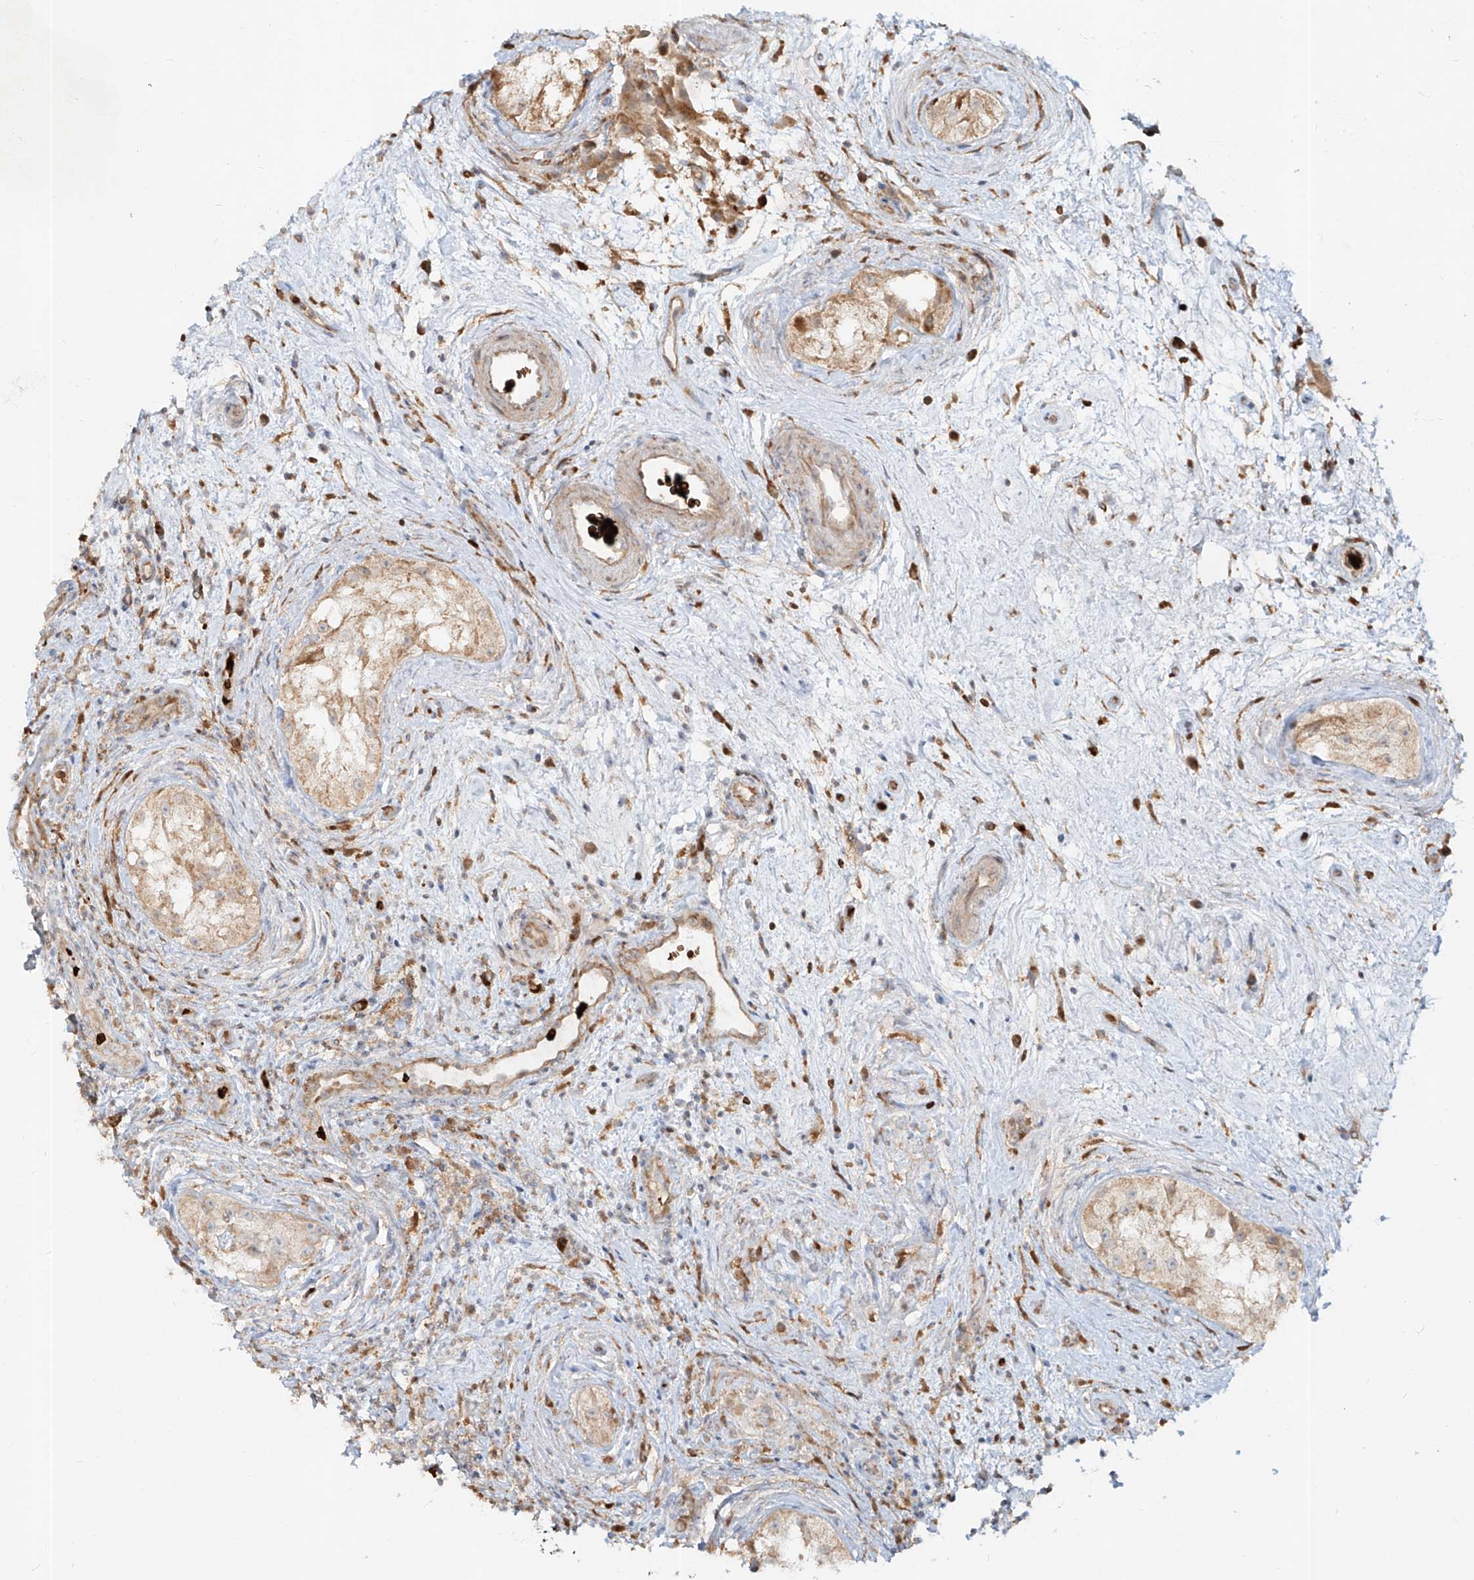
{"staining": {"intensity": "moderate", "quantity": ">75%", "location": "cytoplasmic/membranous,nuclear"}, "tissue": "testis cancer", "cell_type": "Tumor cells", "image_type": "cancer", "snomed": [{"axis": "morphology", "description": "Seminoma, NOS"}, {"axis": "topography", "description": "Testis"}], "caption": "Immunohistochemistry (IHC) micrograph of neoplastic tissue: testis cancer stained using immunohistochemistry (IHC) displays medium levels of moderate protein expression localized specifically in the cytoplasmic/membranous and nuclear of tumor cells, appearing as a cytoplasmic/membranous and nuclear brown color.", "gene": "FGD2", "patient": {"sex": "male", "age": 49}}